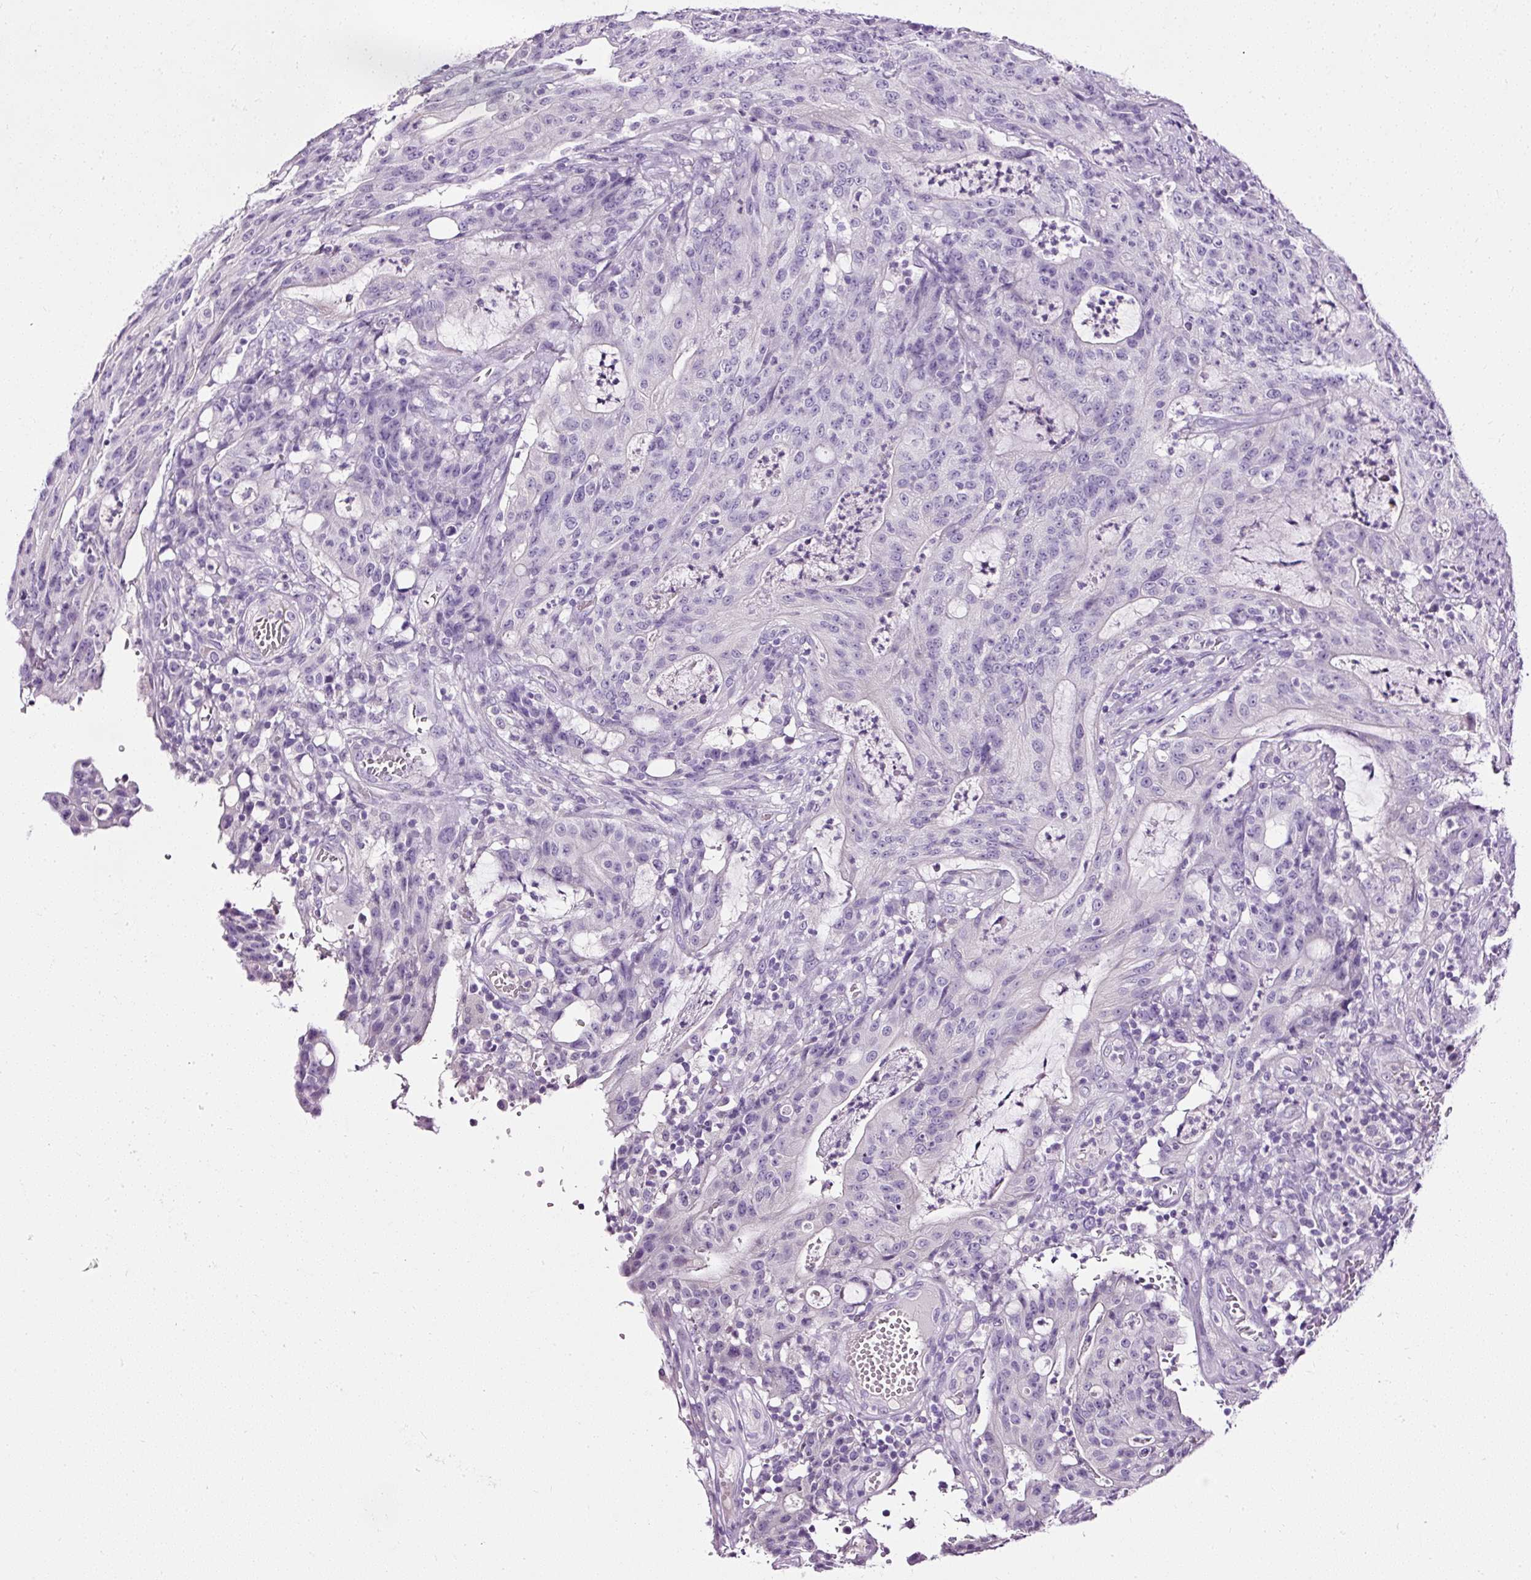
{"staining": {"intensity": "negative", "quantity": "none", "location": "none"}, "tissue": "colorectal cancer", "cell_type": "Tumor cells", "image_type": "cancer", "snomed": [{"axis": "morphology", "description": "Adenocarcinoma, NOS"}, {"axis": "topography", "description": "Colon"}], "caption": "Tumor cells are negative for protein expression in human colorectal cancer (adenocarcinoma).", "gene": "ATP2A1", "patient": {"sex": "male", "age": 83}}